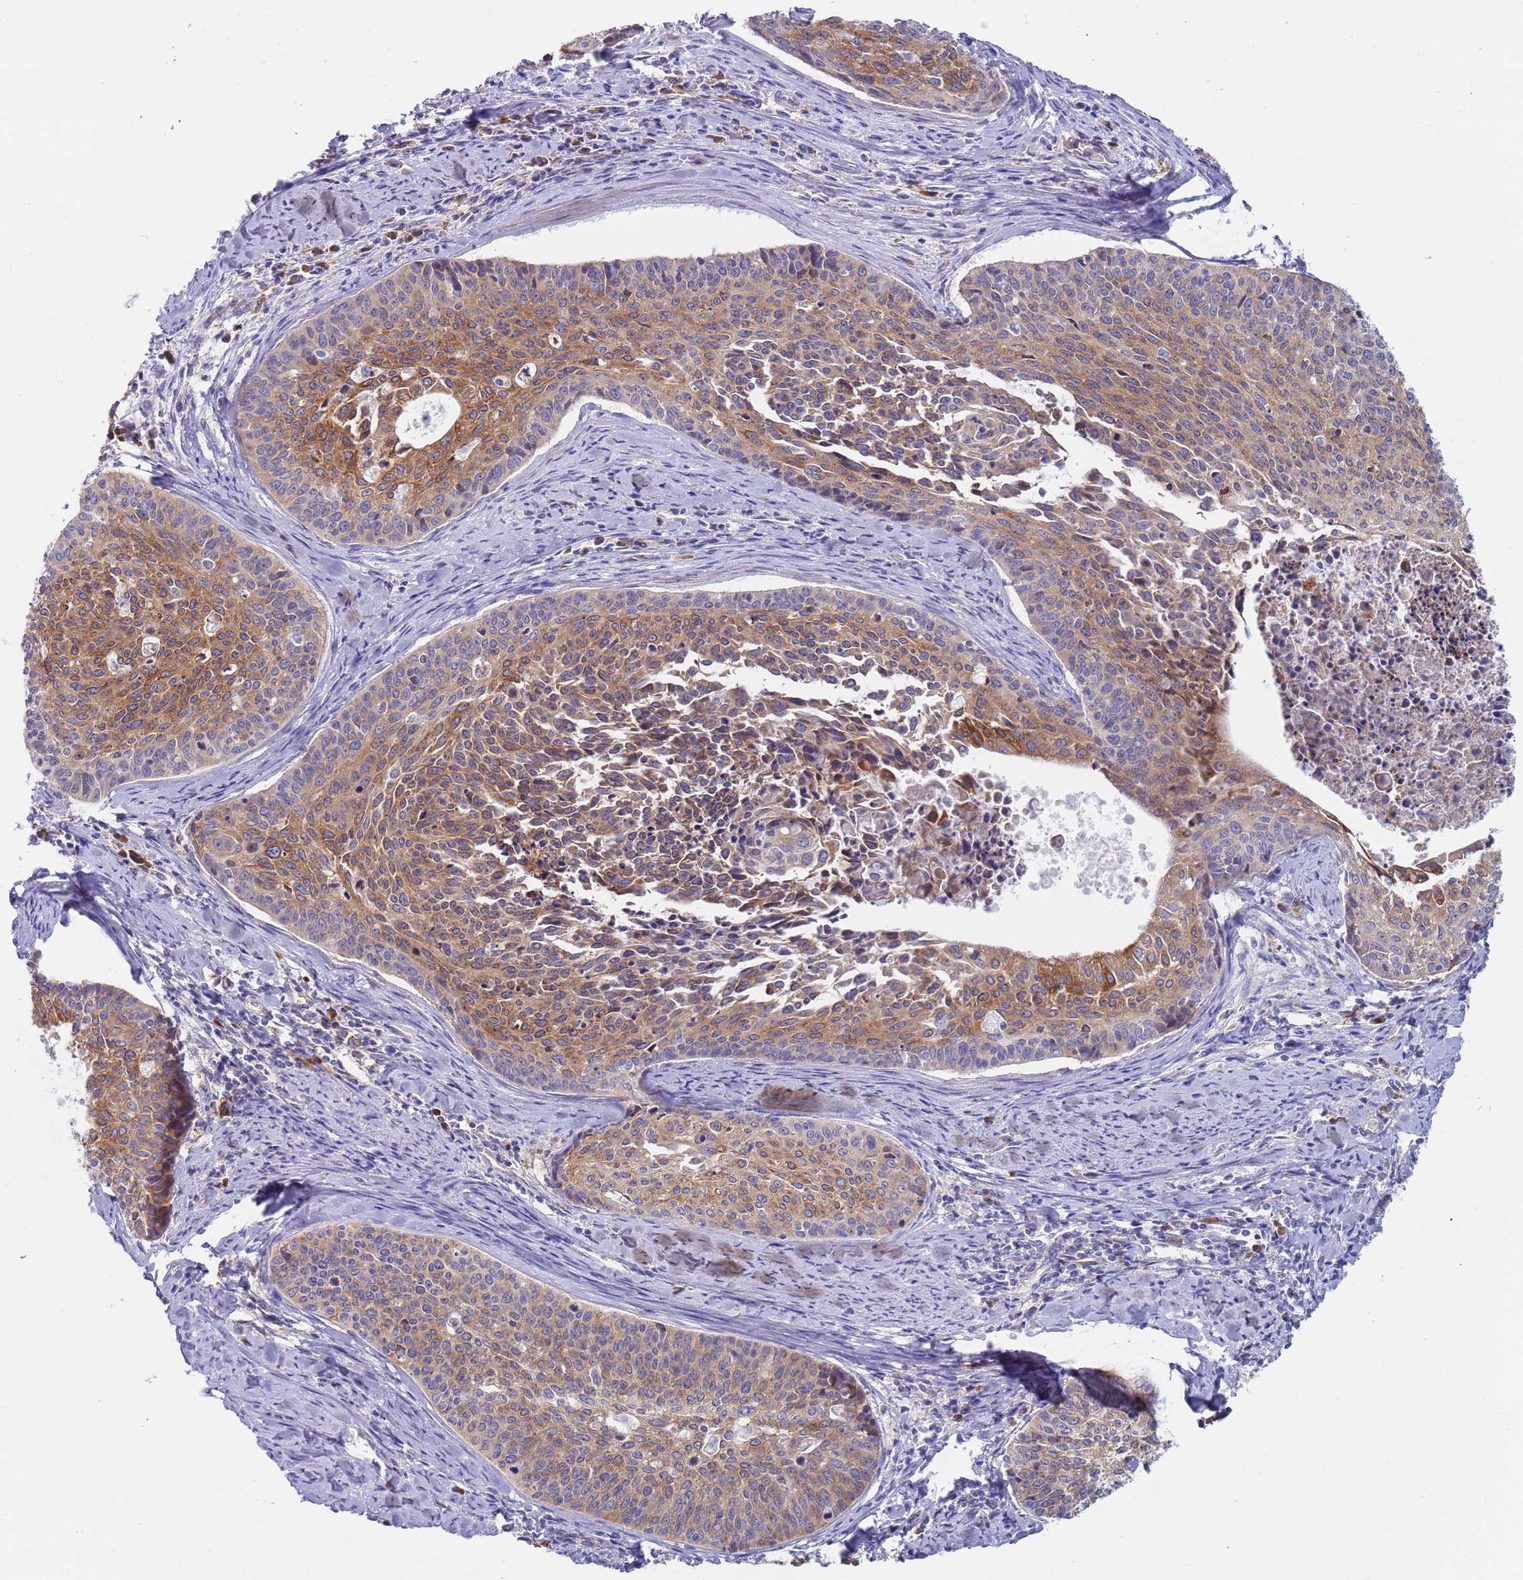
{"staining": {"intensity": "moderate", "quantity": ">75%", "location": "cytoplasmic/membranous"}, "tissue": "cervical cancer", "cell_type": "Tumor cells", "image_type": "cancer", "snomed": [{"axis": "morphology", "description": "Squamous cell carcinoma, NOS"}, {"axis": "topography", "description": "Cervix"}], "caption": "Tumor cells demonstrate medium levels of moderate cytoplasmic/membranous staining in approximately >75% of cells in human cervical cancer (squamous cell carcinoma).", "gene": "ZNF844", "patient": {"sex": "female", "age": 55}}